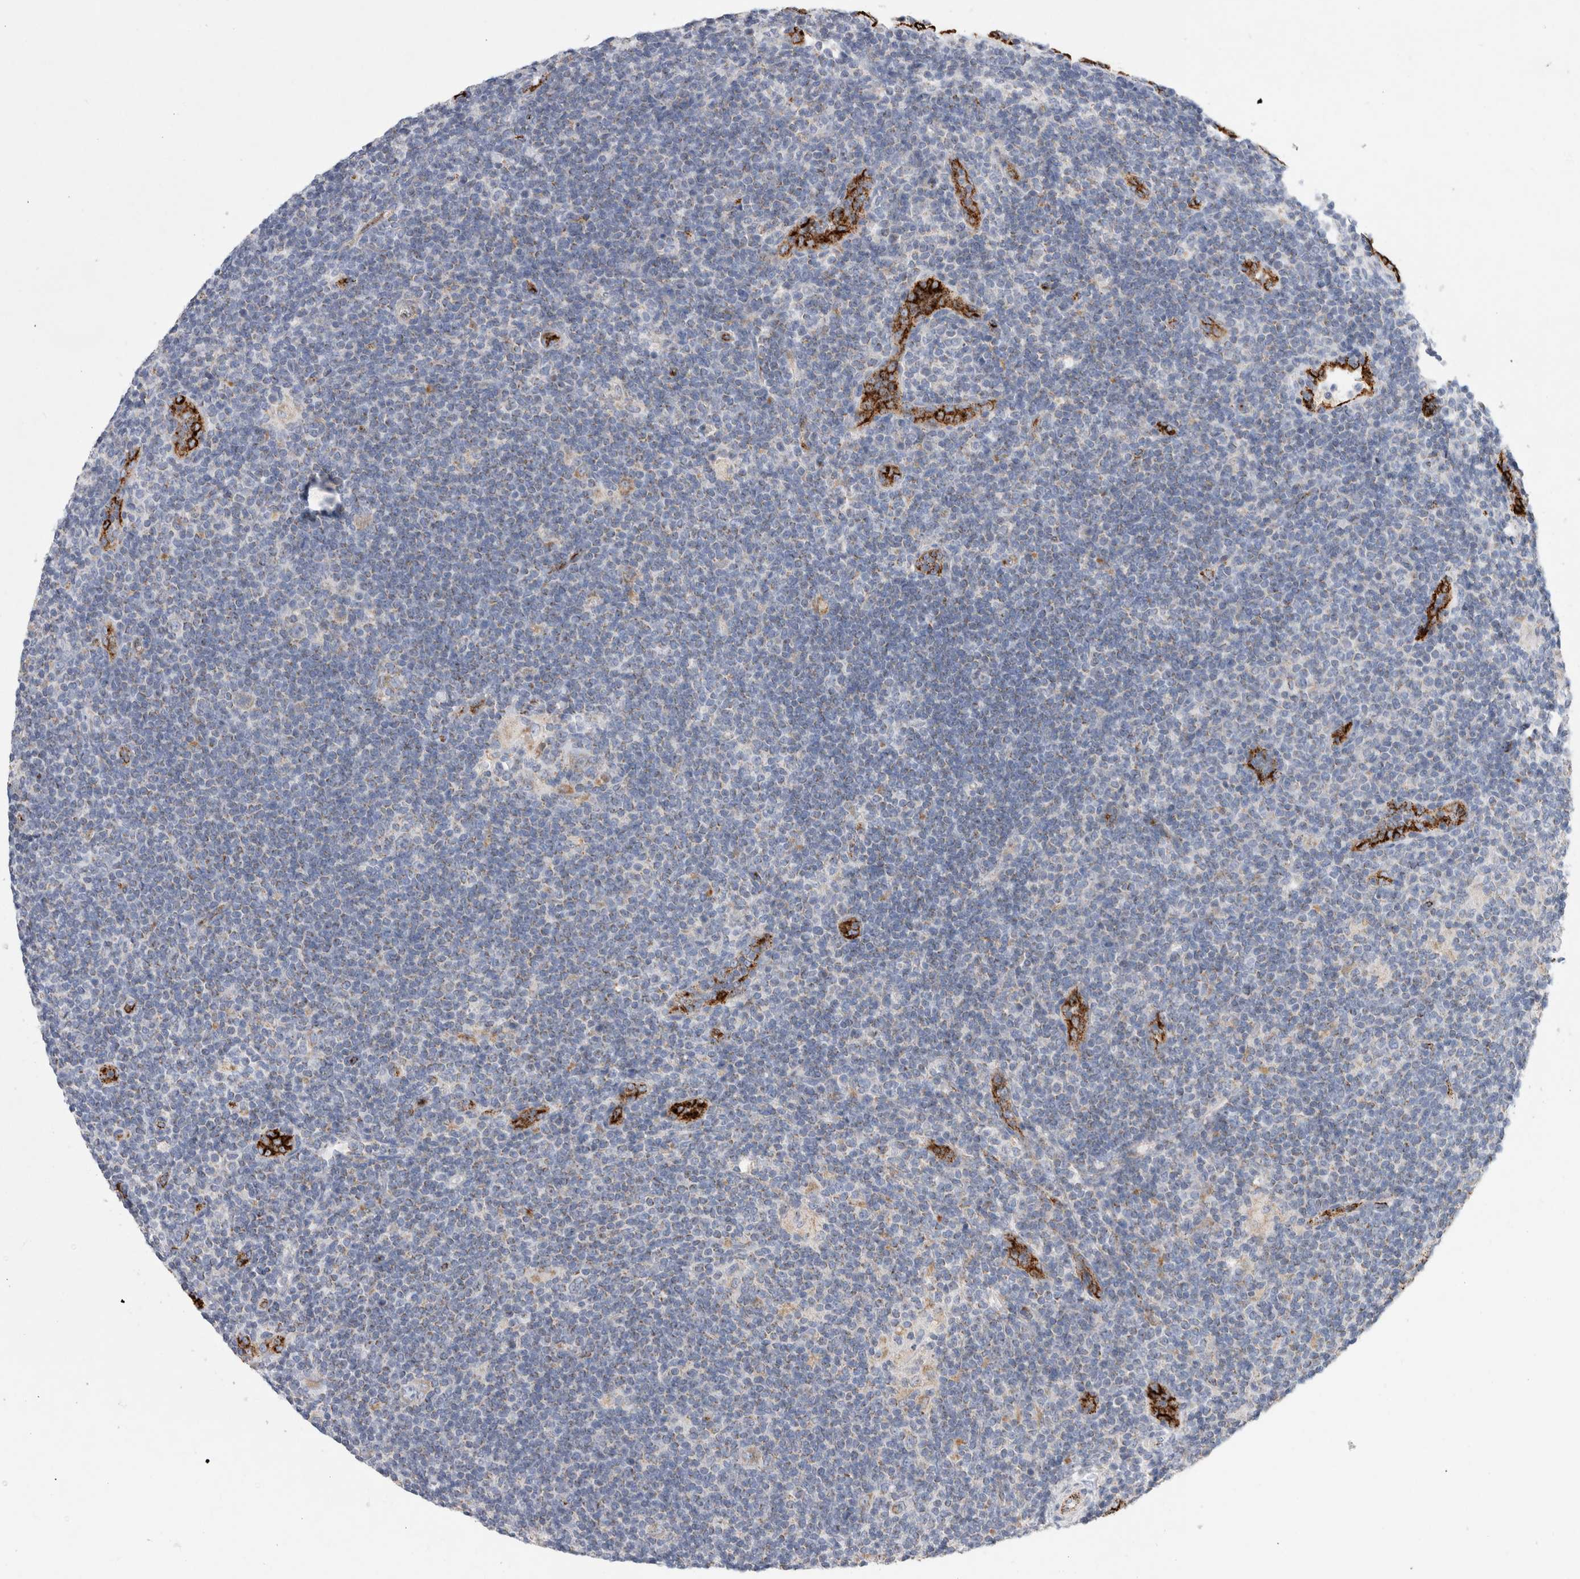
{"staining": {"intensity": "weak", "quantity": "25%-75%", "location": "cytoplasmic/membranous"}, "tissue": "lymphoma", "cell_type": "Tumor cells", "image_type": "cancer", "snomed": [{"axis": "morphology", "description": "Hodgkin's disease, NOS"}, {"axis": "topography", "description": "Lymph node"}], "caption": "Tumor cells reveal weak cytoplasmic/membranous staining in approximately 25%-75% of cells in Hodgkin's disease.", "gene": "IARS2", "patient": {"sex": "female", "age": 57}}